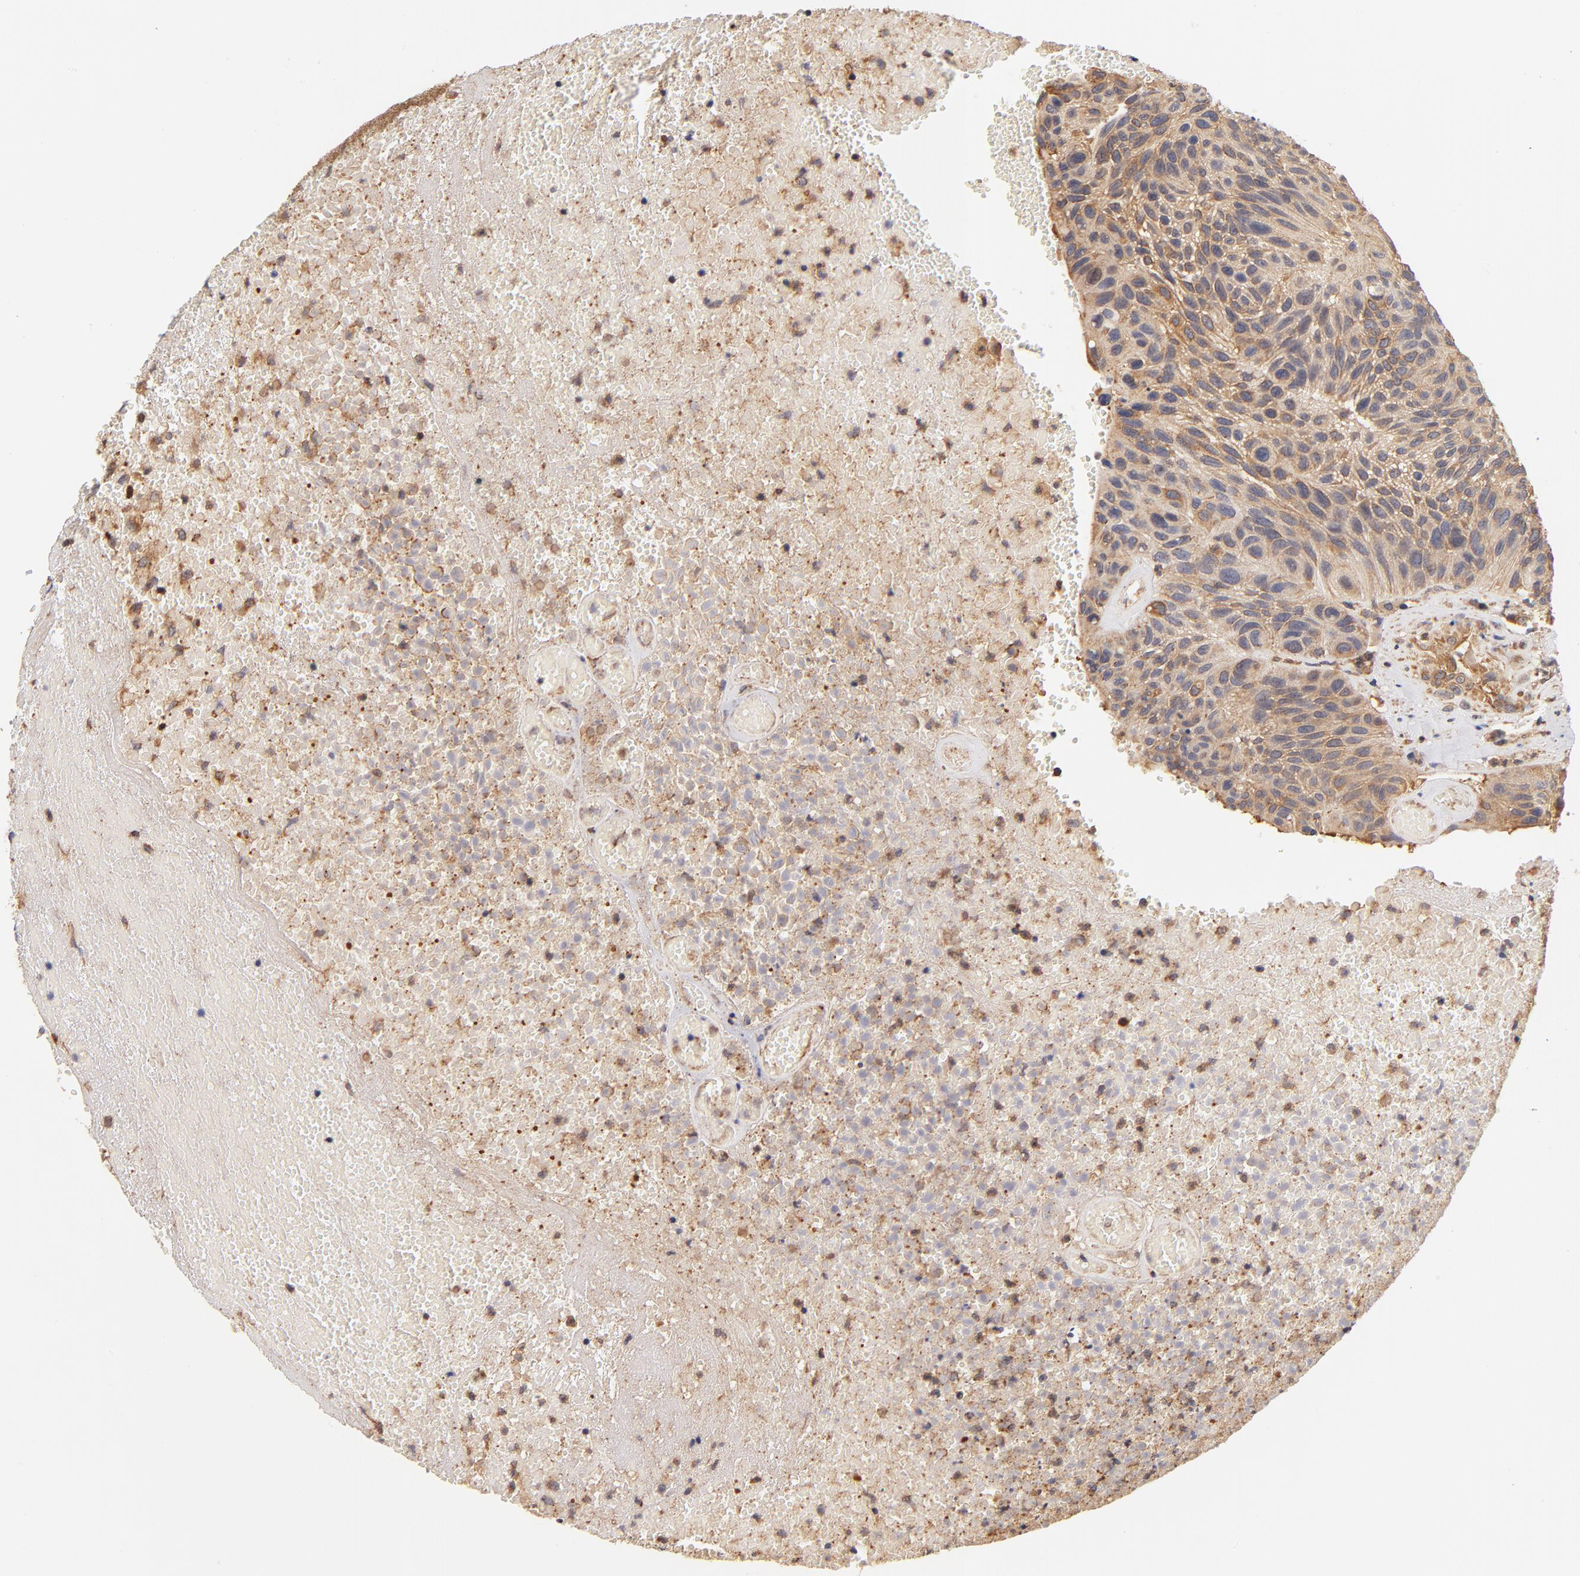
{"staining": {"intensity": "moderate", "quantity": "25%-75%", "location": "cytoplasmic/membranous"}, "tissue": "urothelial cancer", "cell_type": "Tumor cells", "image_type": "cancer", "snomed": [{"axis": "morphology", "description": "Urothelial carcinoma, High grade"}, {"axis": "topography", "description": "Urinary bladder"}], "caption": "About 25%-75% of tumor cells in human high-grade urothelial carcinoma display moderate cytoplasmic/membranous protein staining as visualized by brown immunohistochemical staining.", "gene": "FCMR", "patient": {"sex": "male", "age": 66}}